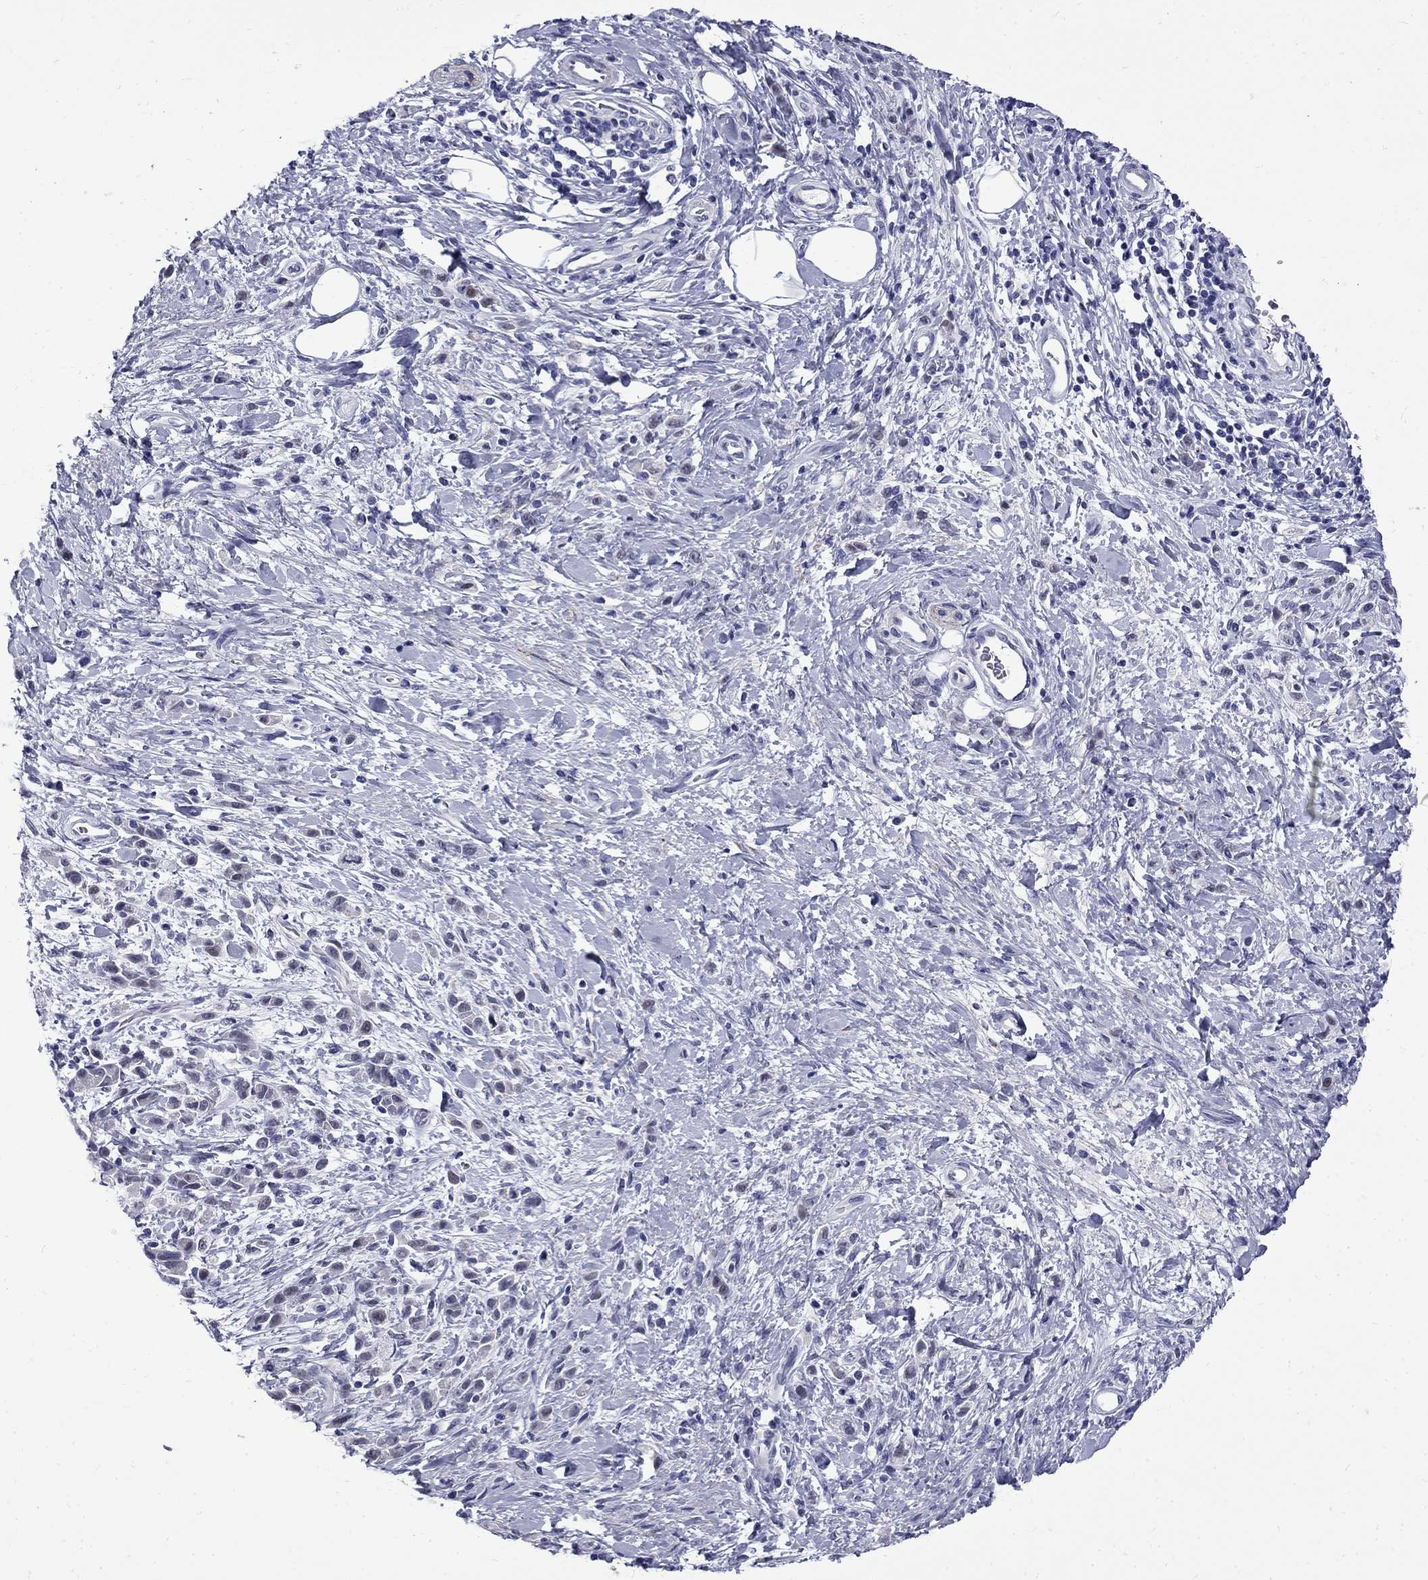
{"staining": {"intensity": "negative", "quantity": "none", "location": "none"}, "tissue": "stomach cancer", "cell_type": "Tumor cells", "image_type": "cancer", "snomed": [{"axis": "morphology", "description": "Adenocarcinoma, NOS"}, {"axis": "topography", "description": "Stomach"}], "caption": "Tumor cells are negative for protein expression in human stomach adenocarcinoma.", "gene": "MGARP", "patient": {"sex": "male", "age": 77}}